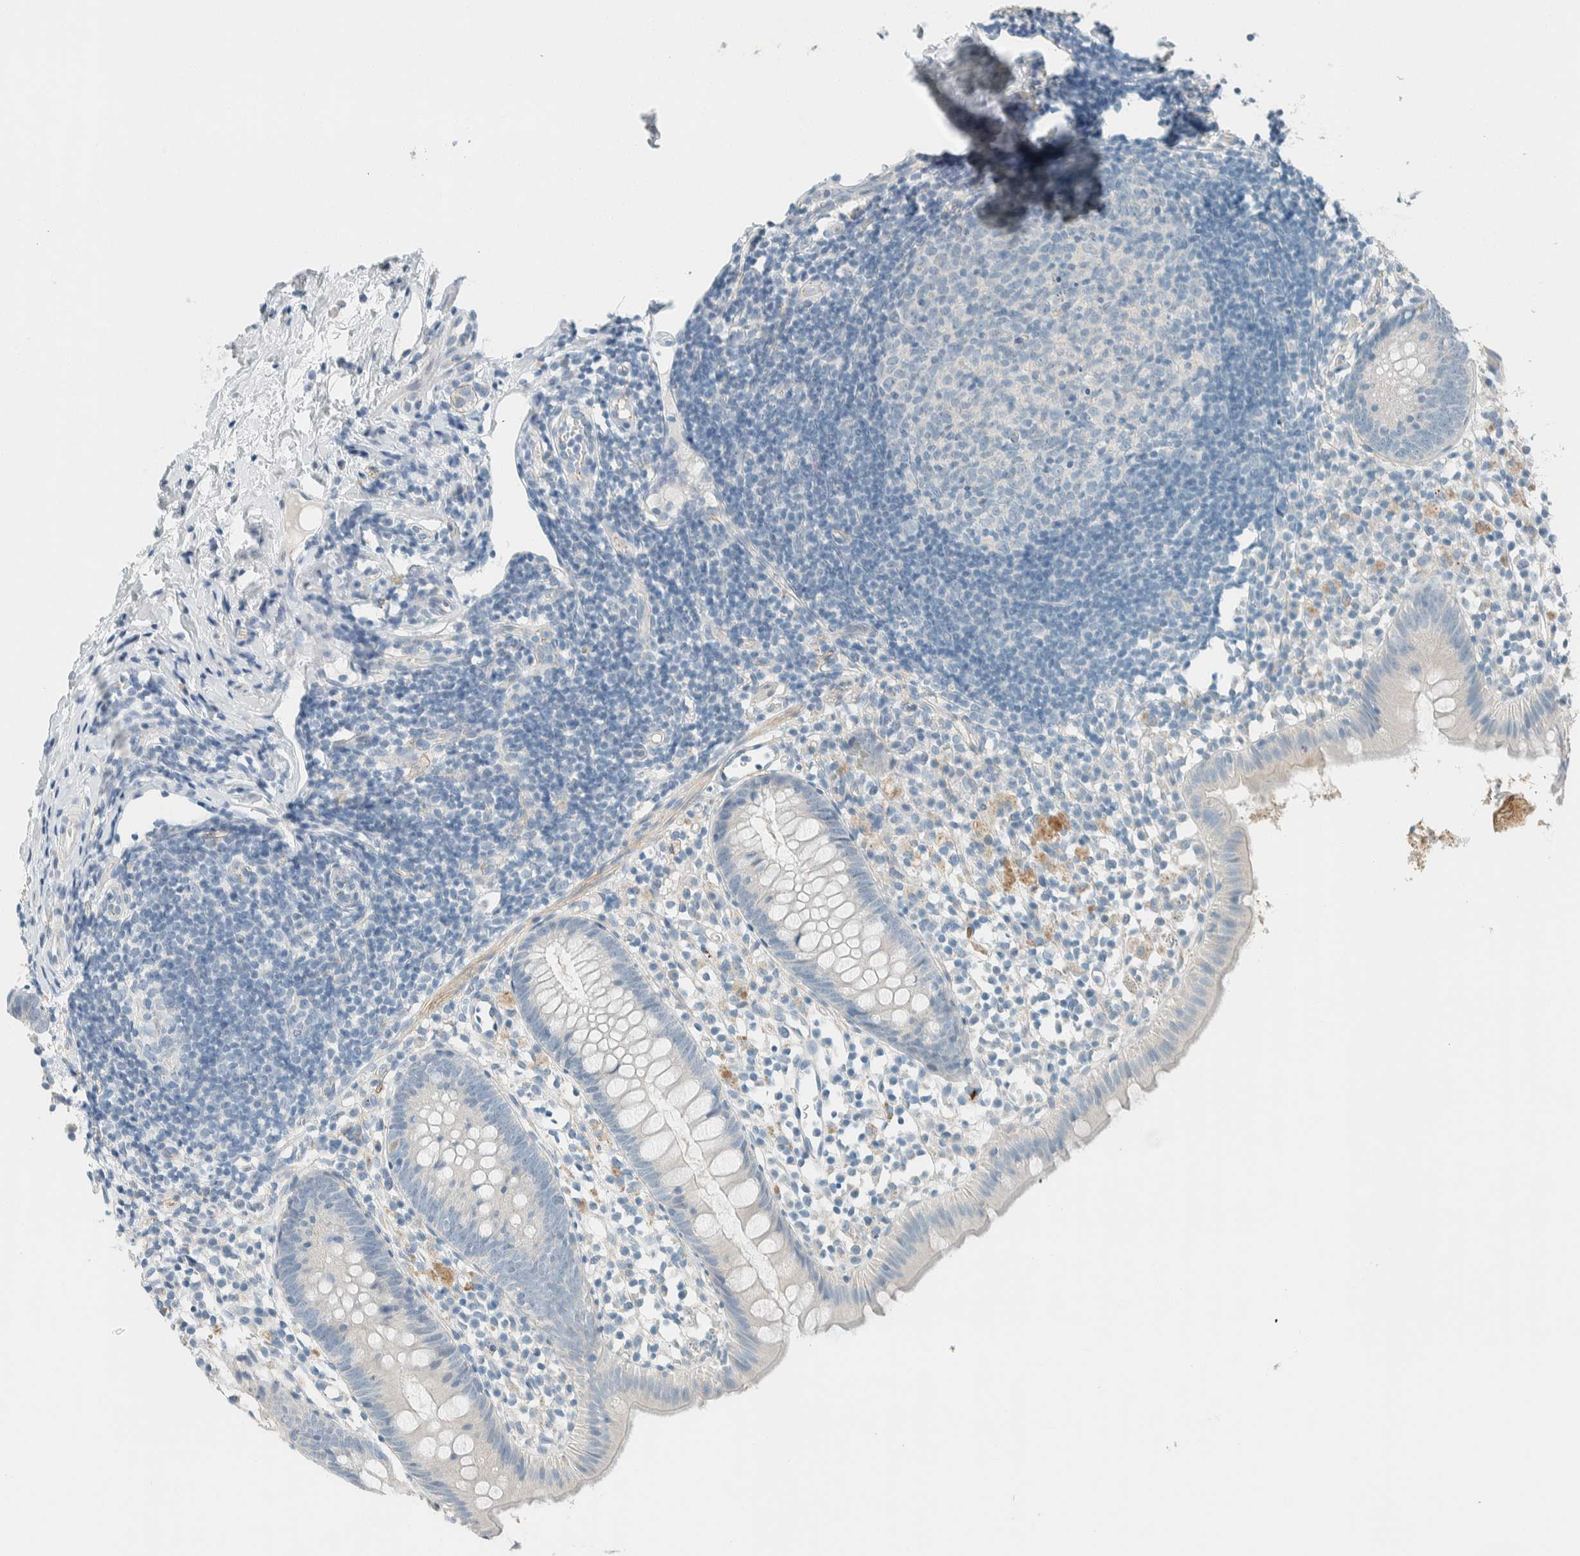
{"staining": {"intensity": "negative", "quantity": "none", "location": "none"}, "tissue": "appendix", "cell_type": "Glandular cells", "image_type": "normal", "snomed": [{"axis": "morphology", "description": "Normal tissue, NOS"}, {"axis": "topography", "description": "Appendix"}], "caption": "This micrograph is of unremarkable appendix stained with immunohistochemistry (IHC) to label a protein in brown with the nuclei are counter-stained blue. There is no staining in glandular cells.", "gene": "SLFN12", "patient": {"sex": "female", "age": 20}}